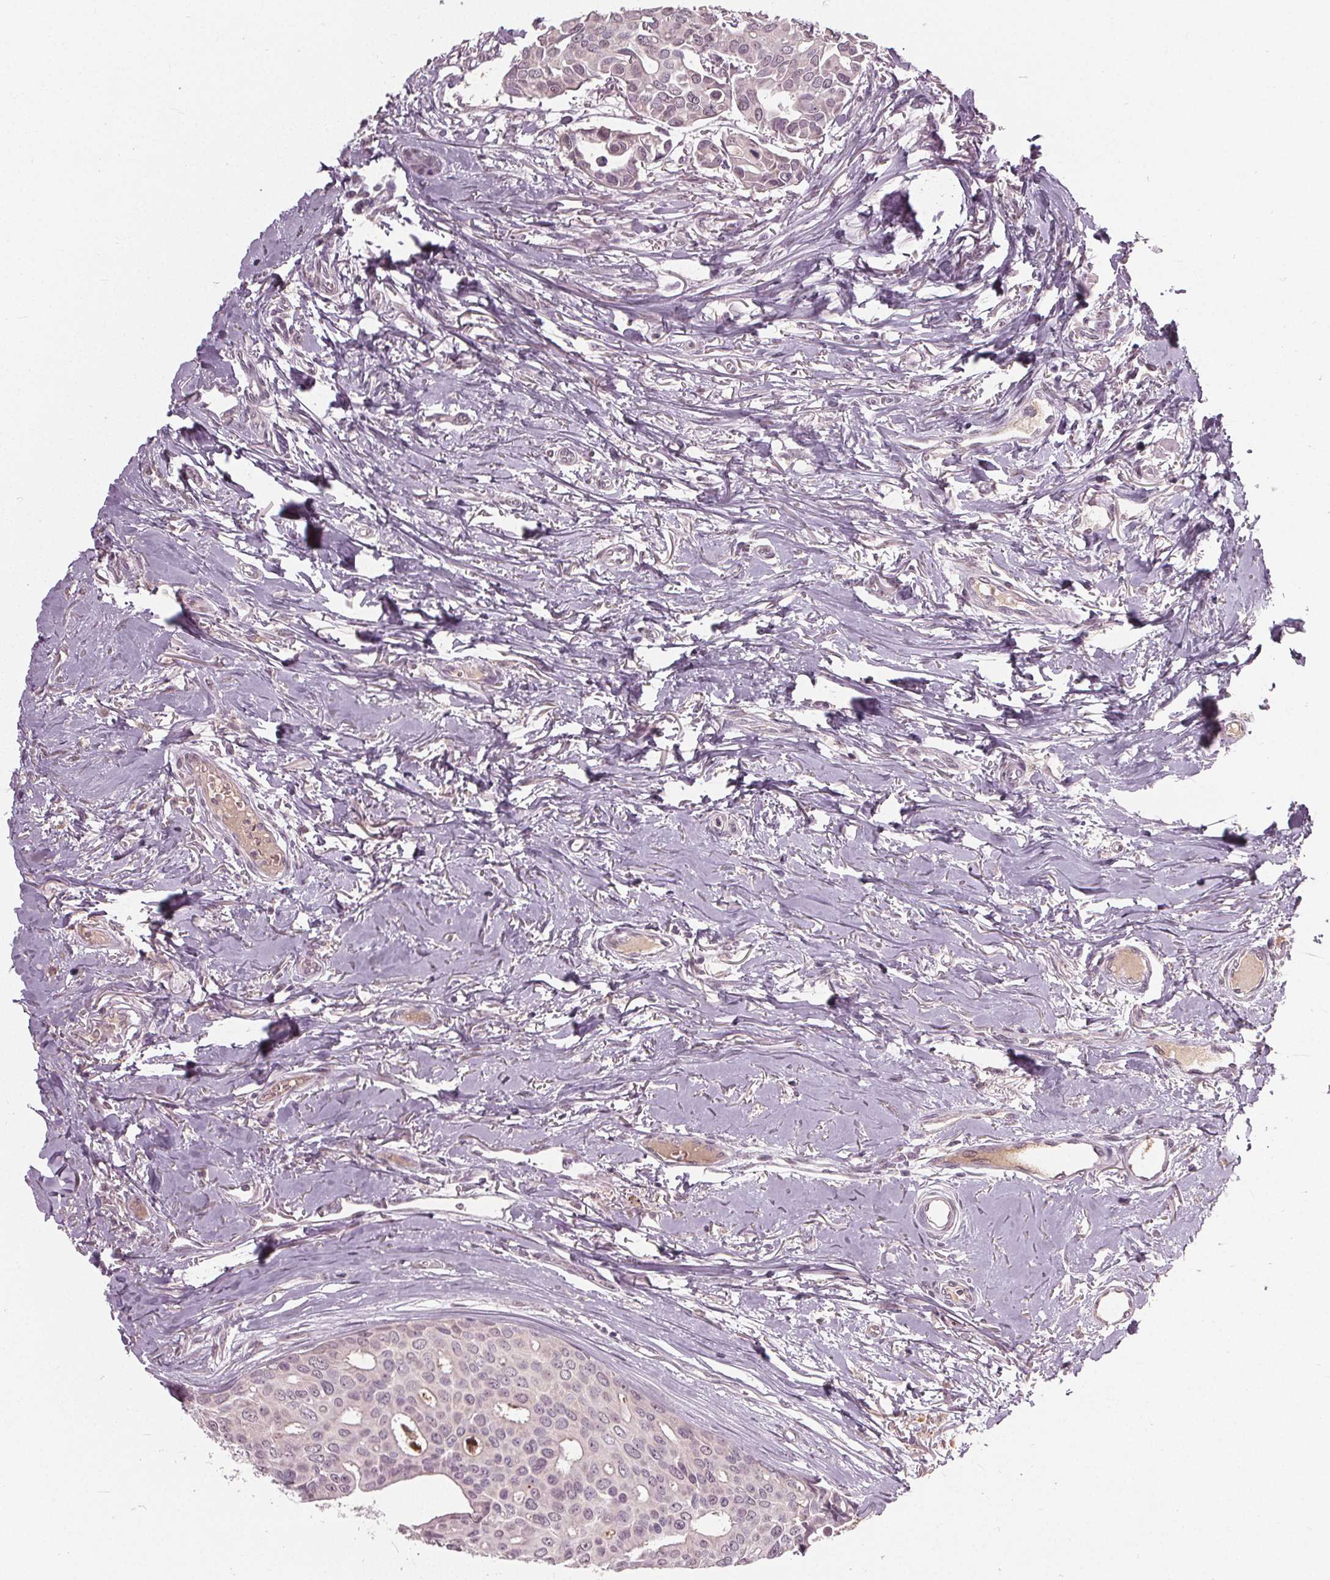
{"staining": {"intensity": "negative", "quantity": "none", "location": "none"}, "tissue": "breast cancer", "cell_type": "Tumor cells", "image_type": "cancer", "snomed": [{"axis": "morphology", "description": "Duct carcinoma"}, {"axis": "topography", "description": "Breast"}], "caption": "High magnification brightfield microscopy of breast cancer (intraductal carcinoma) stained with DAB (brown) and counterstained with hematoxylin (blue): tumor cells show no significant staining.", "gene": "CXCL16", "patient": {"sex": "female", "age": 54}}